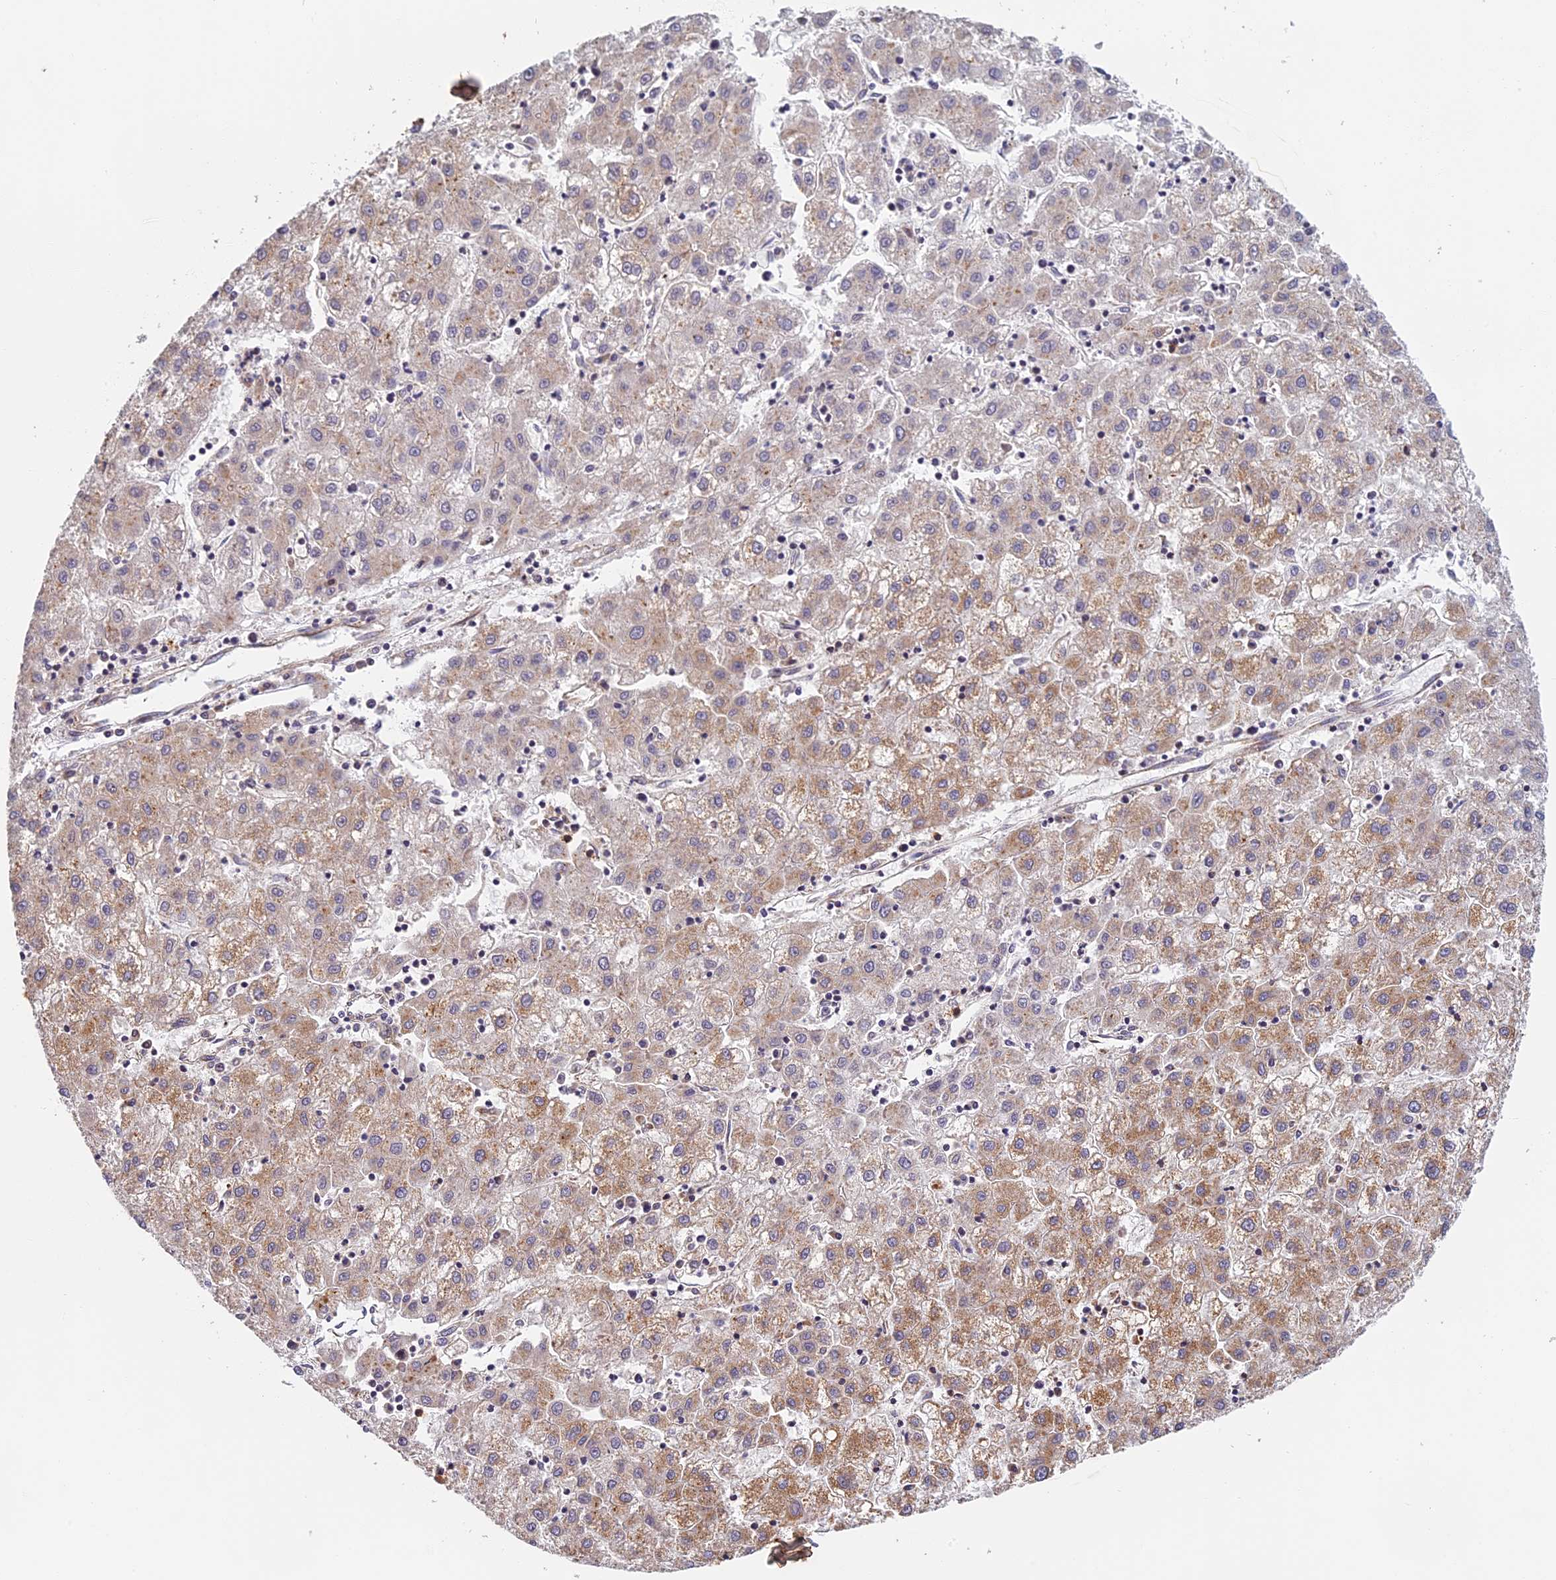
{"staining": {"intensity": "moderate", "quantity": "<25%", "location": "cytoplasmic/membranous"}, "tissue": "liver cancer", "cell_type": "Tumor cells", "image_type": "cancer", "snomed": [{"axis": "morphology", "description": "Carcinoma, Hepatocellular, NOS"}, {"axis": "topography", "description": "Liver"}], "caption": "Immunohistochemical staining of human liver cancer (hepatocellular carcinoma) exhibits low levels of moderate cytoplasmic/membranous expression in about <25% of tumor cells. The staining was performed using DAB to visualize the protein expression in brown, while the nuclei were stained in blue with hematoxylin (Magnification: 20x).", "gene": "EDAR", "patient": {"sex": "male", "age": 72}}